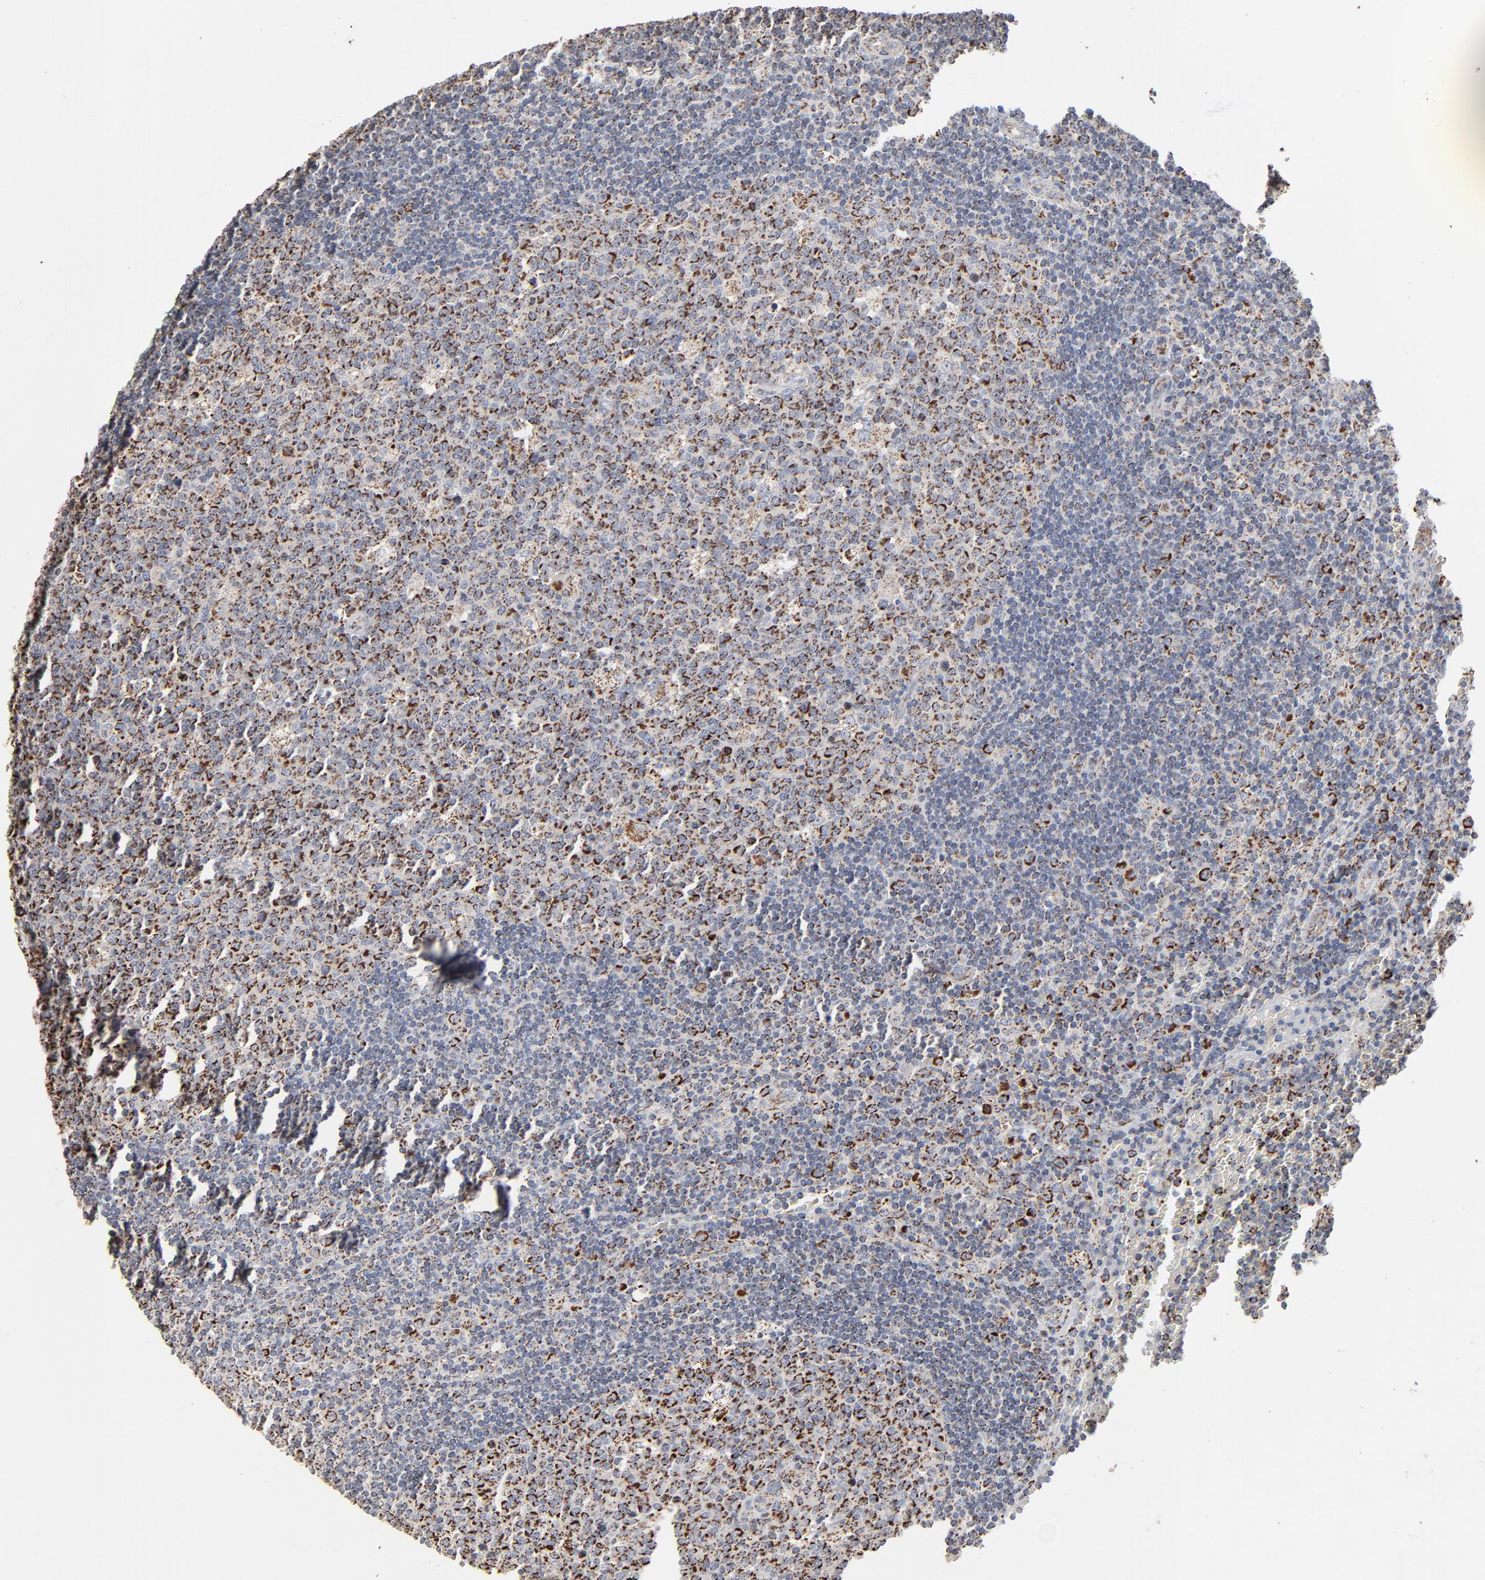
{"staining": {"intensity": "strong", "quantity": ">75%", "location": "cytoplasmic/membranous"}, "tissue": "lymph node", "cell_type": "Germinal center cells", "image_type": "normal", "snomed": [{"axis": "morphology", "description": "Normal tissue, NOS"}, {"axis": "topography", "description": "Lymph node"}, {"axis": "topography", "description": "Salivary gland"}], "caption": "A histopathology image showing strong cytoplasmic/membranous staining in approximately >75% of germinal center cells in unremarkable lymph node, as visualized by brown immunohistochemical staining.", "gene": "UQCRC1", "patient": {"sex": "male", "age": 8}}